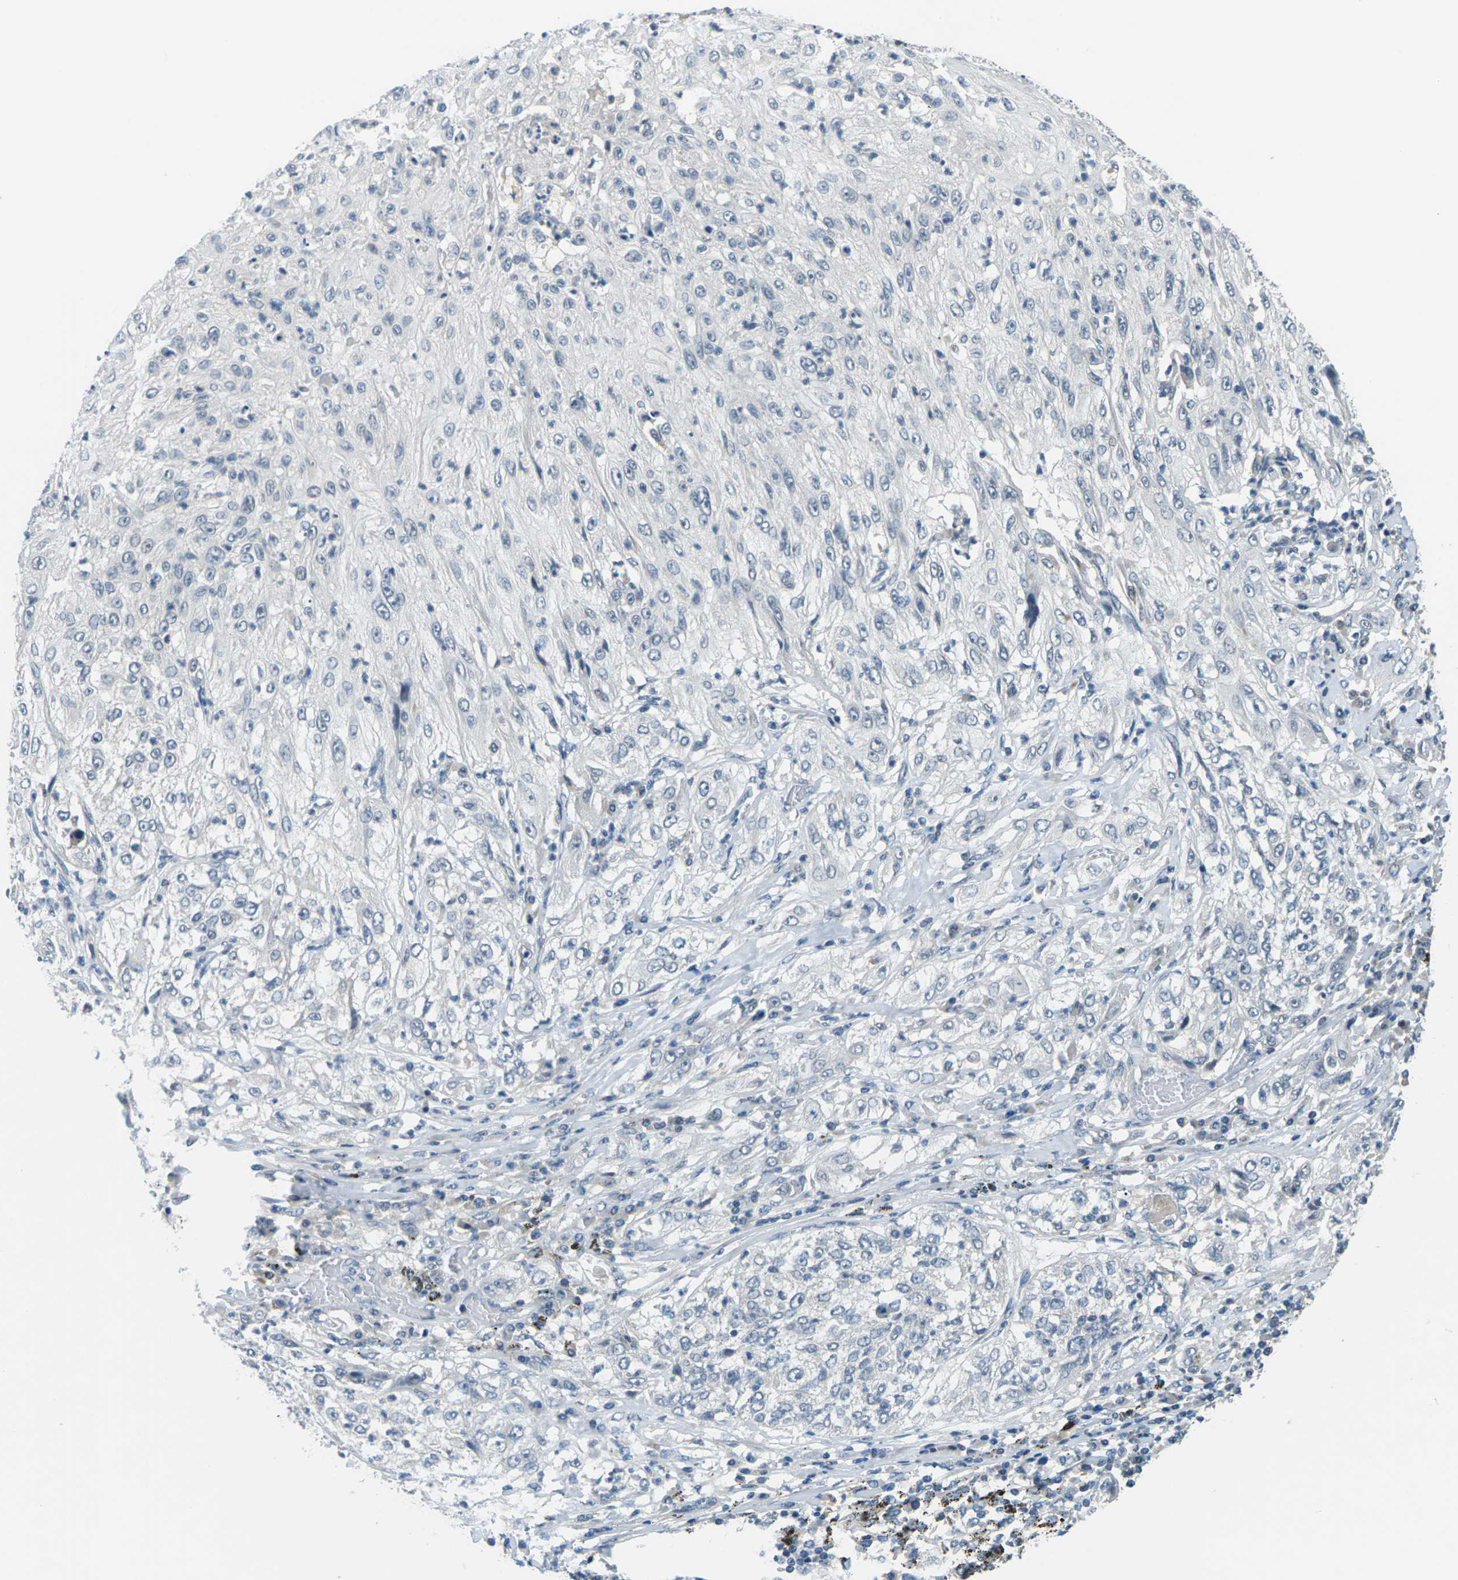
{"staining": {"intensity": "negative", "quantity": "none", "location": "none"}, "tissue": "lung cancer", "cell_type": "Tumor cells", "image_type": "cancer", "snomed": [{"axis": "morphology", "description": "Inflammation, NOS"}, {"axis": "morphology", "description": "Squamous cell carcinoma, NOS"}, {"axis": "topography", "description": "Lymph node"}, {"axis": "topography", "description": "Soft tissue"}, {"axis": "topography", "description": "Lung"}], "caption": "IHC of lung cancer (squamous cell carcinoma) reveals no positivity in tumor cells.", "gene": "SLC13A3", "patient": {"sex": "male", "age": 66}}